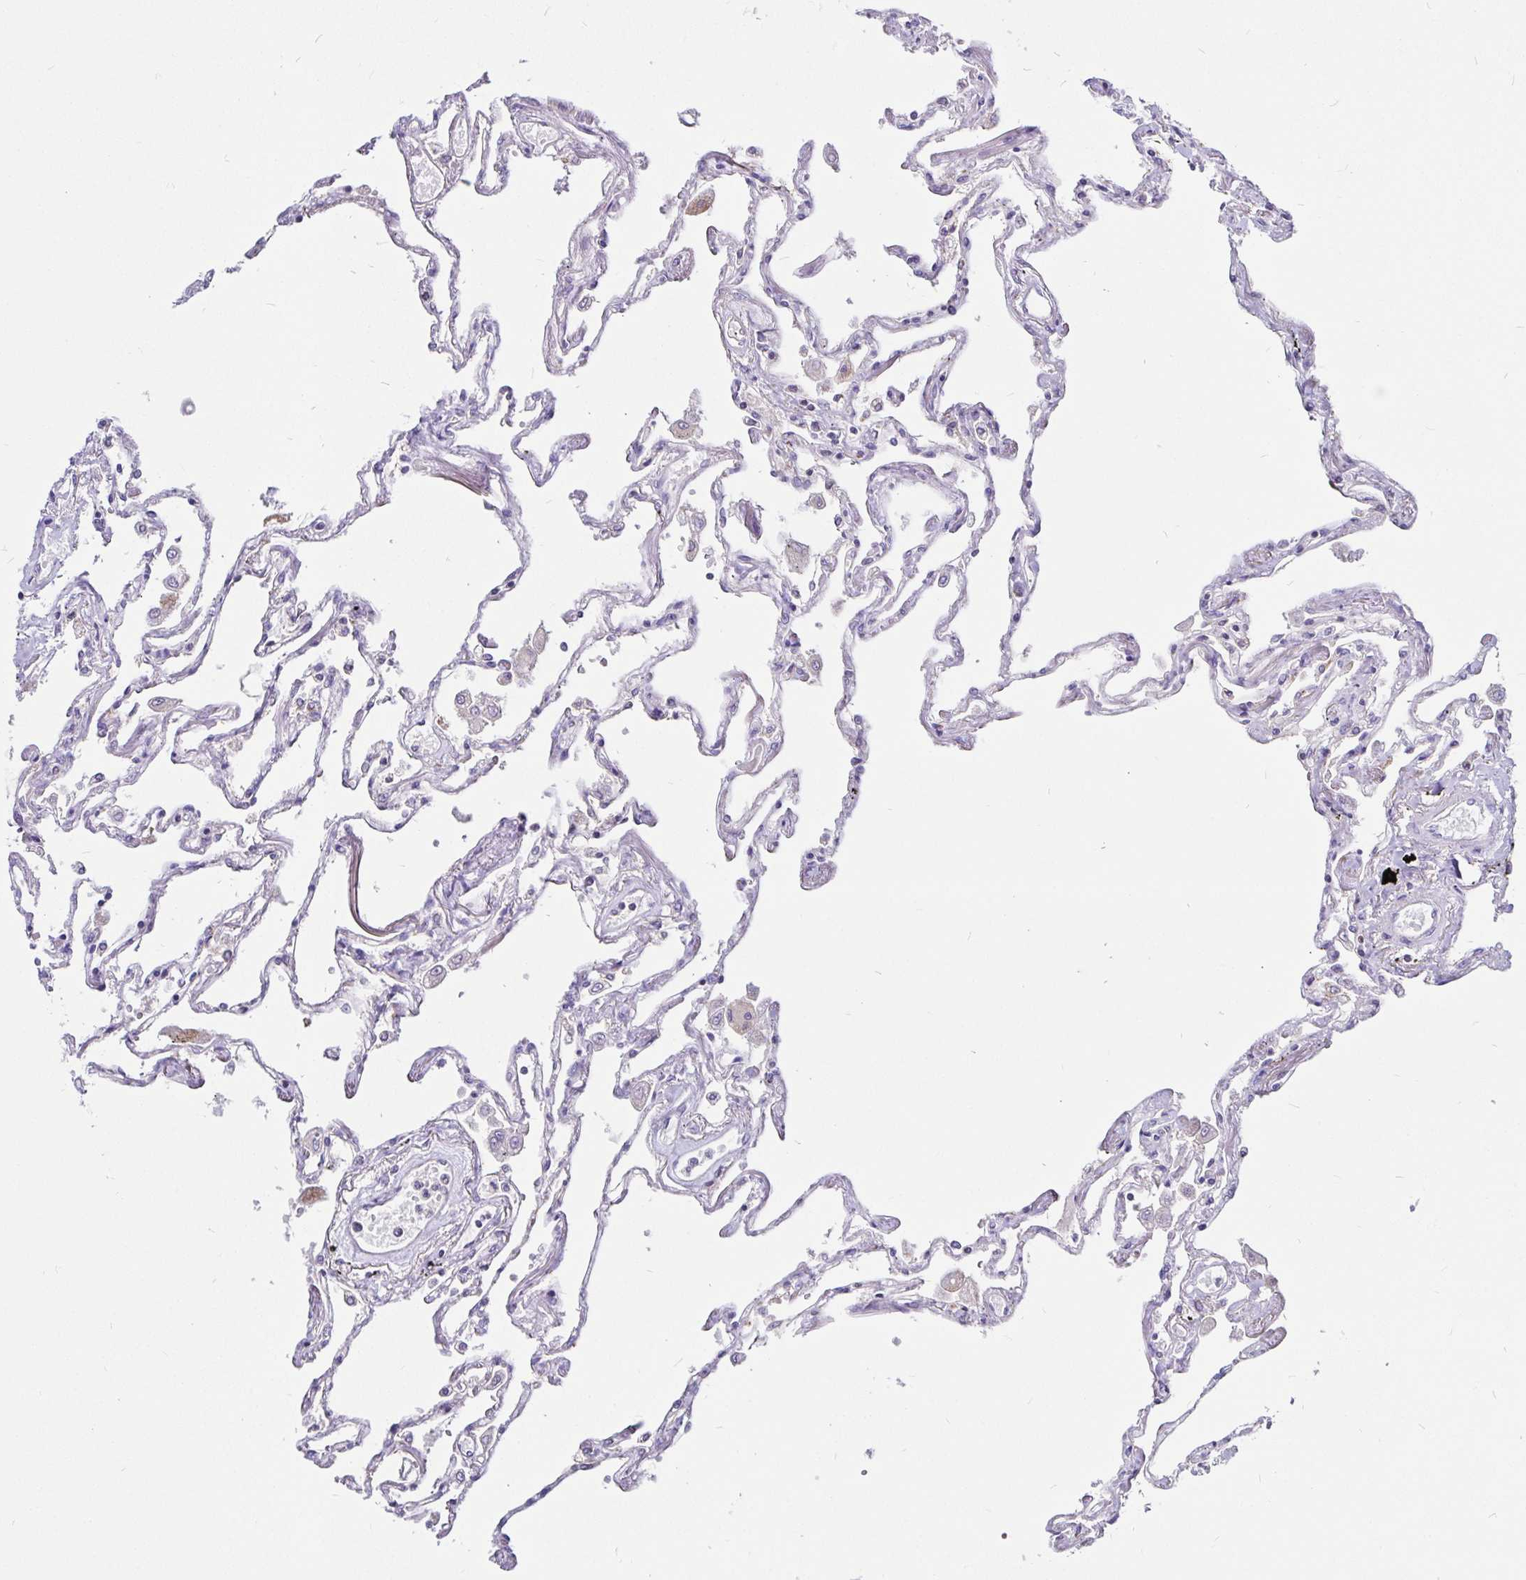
{"staining": {"intensity": "negative", "quantity": "none", "location": "none"}, "tissue": "lung", "cell_type": "Alveolar cells", "image_type": "normal", "snomed": [{"axis": "morphology", "description": "Normal tissue, NOS"}, {"axis": "morphology", "description": "Adenocarcinoma, NOS"}, {"axis": "topography", "description": "Cartilage tissue"}, {"axis": "topography", "description": "Lung"}], "caption": "Lung stained for a protein using IHC exhibits no positivity alveolar cells.", "gene": "PGAM2", "patient": {"sex": "female", "age": 67}}